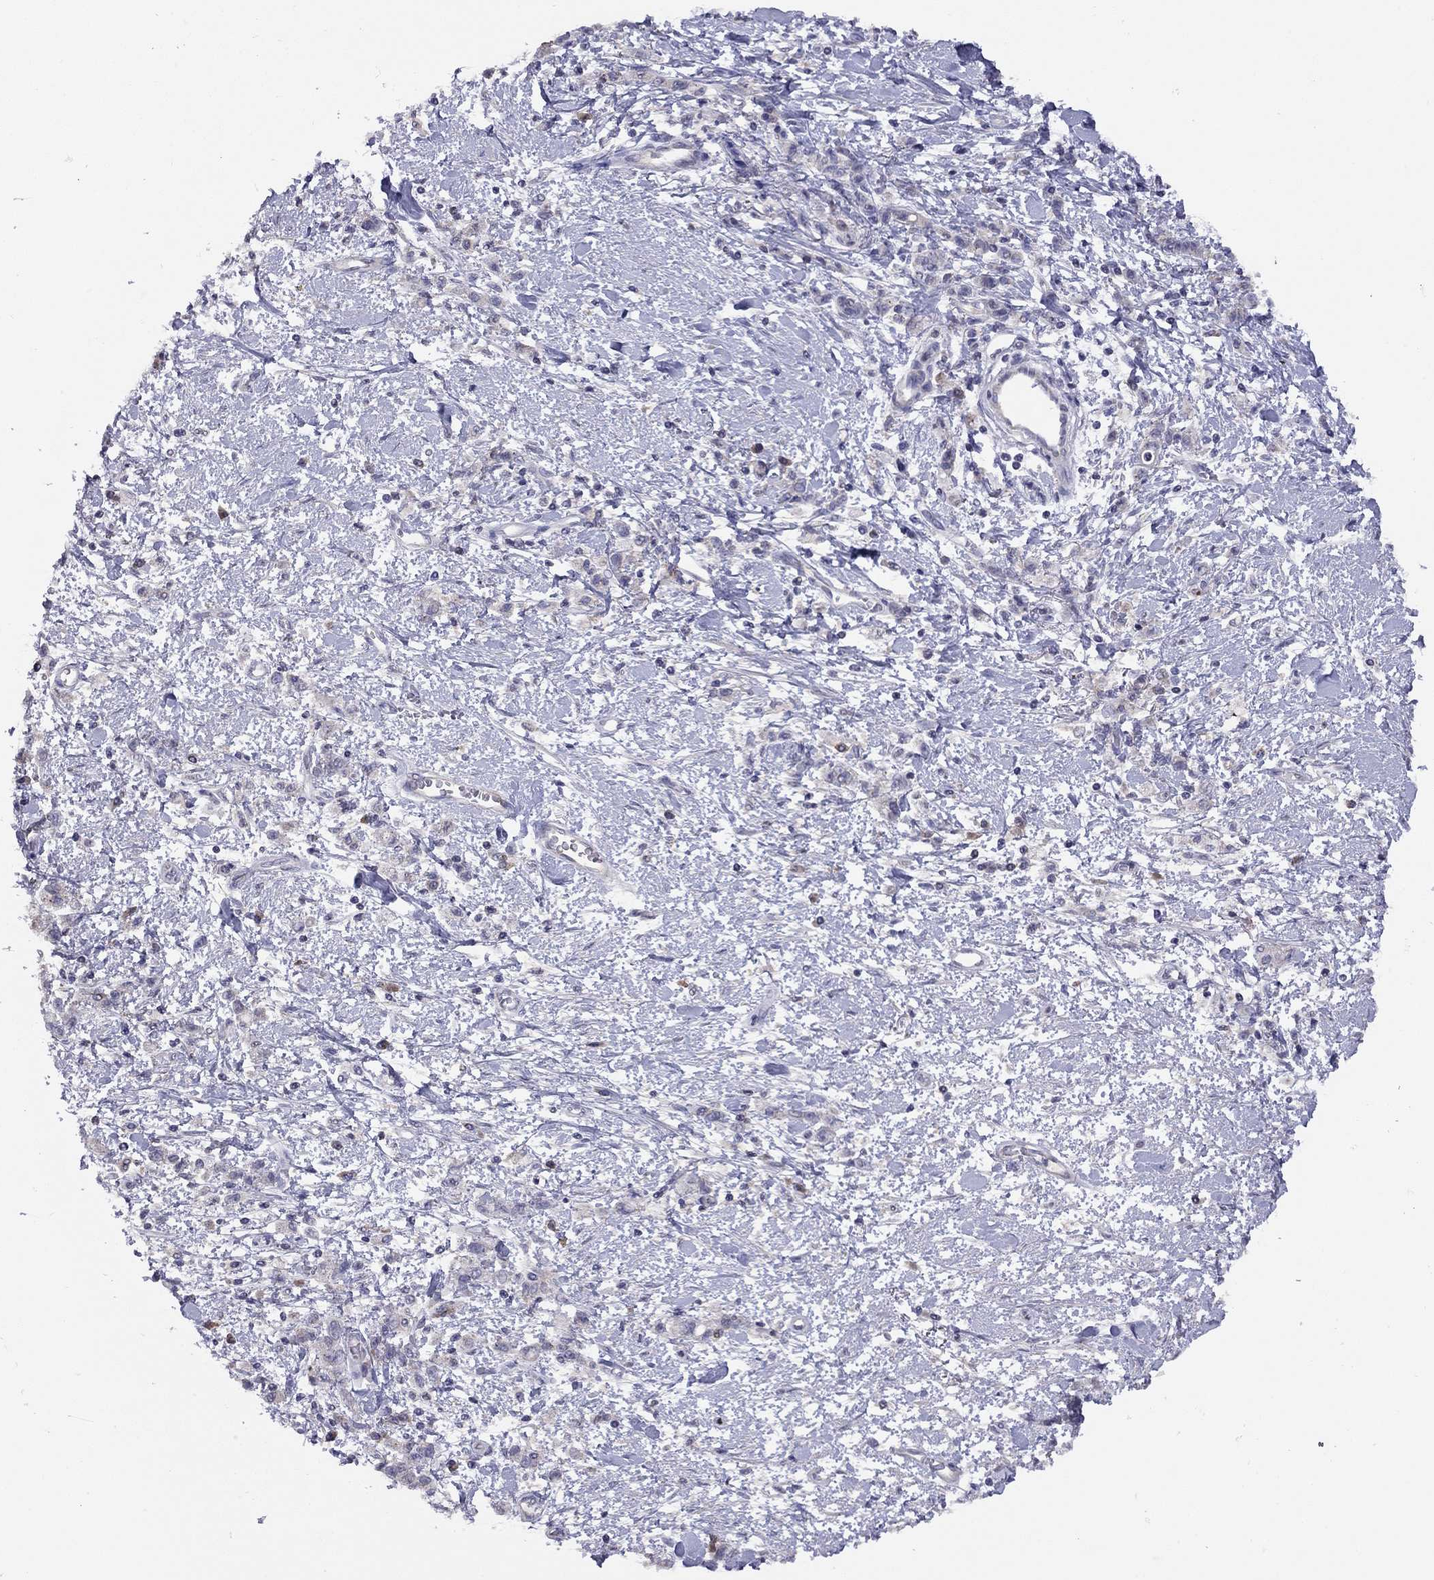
{"staining": {"intensity": "negative", "quantity": "none", "location": "none"}, "tissue": "stomach cancer", "cell_type": "Tumor cells", "image_type": "cancer", "snomed": [{"axis": "morphology", "description": "Adenocarcinoma, NOS"}, {"axis": "topography", "description": "Stomach"}], "caption": "Tumor cells show no significant protein staining in stomach cancer (adenocarcinoma). The staining is performed using DAB brown chromogen with nuclei counter-stained in using hematoxylin.", "gene": "RTP5", "patient": {"sex": "male", "age": 77}}